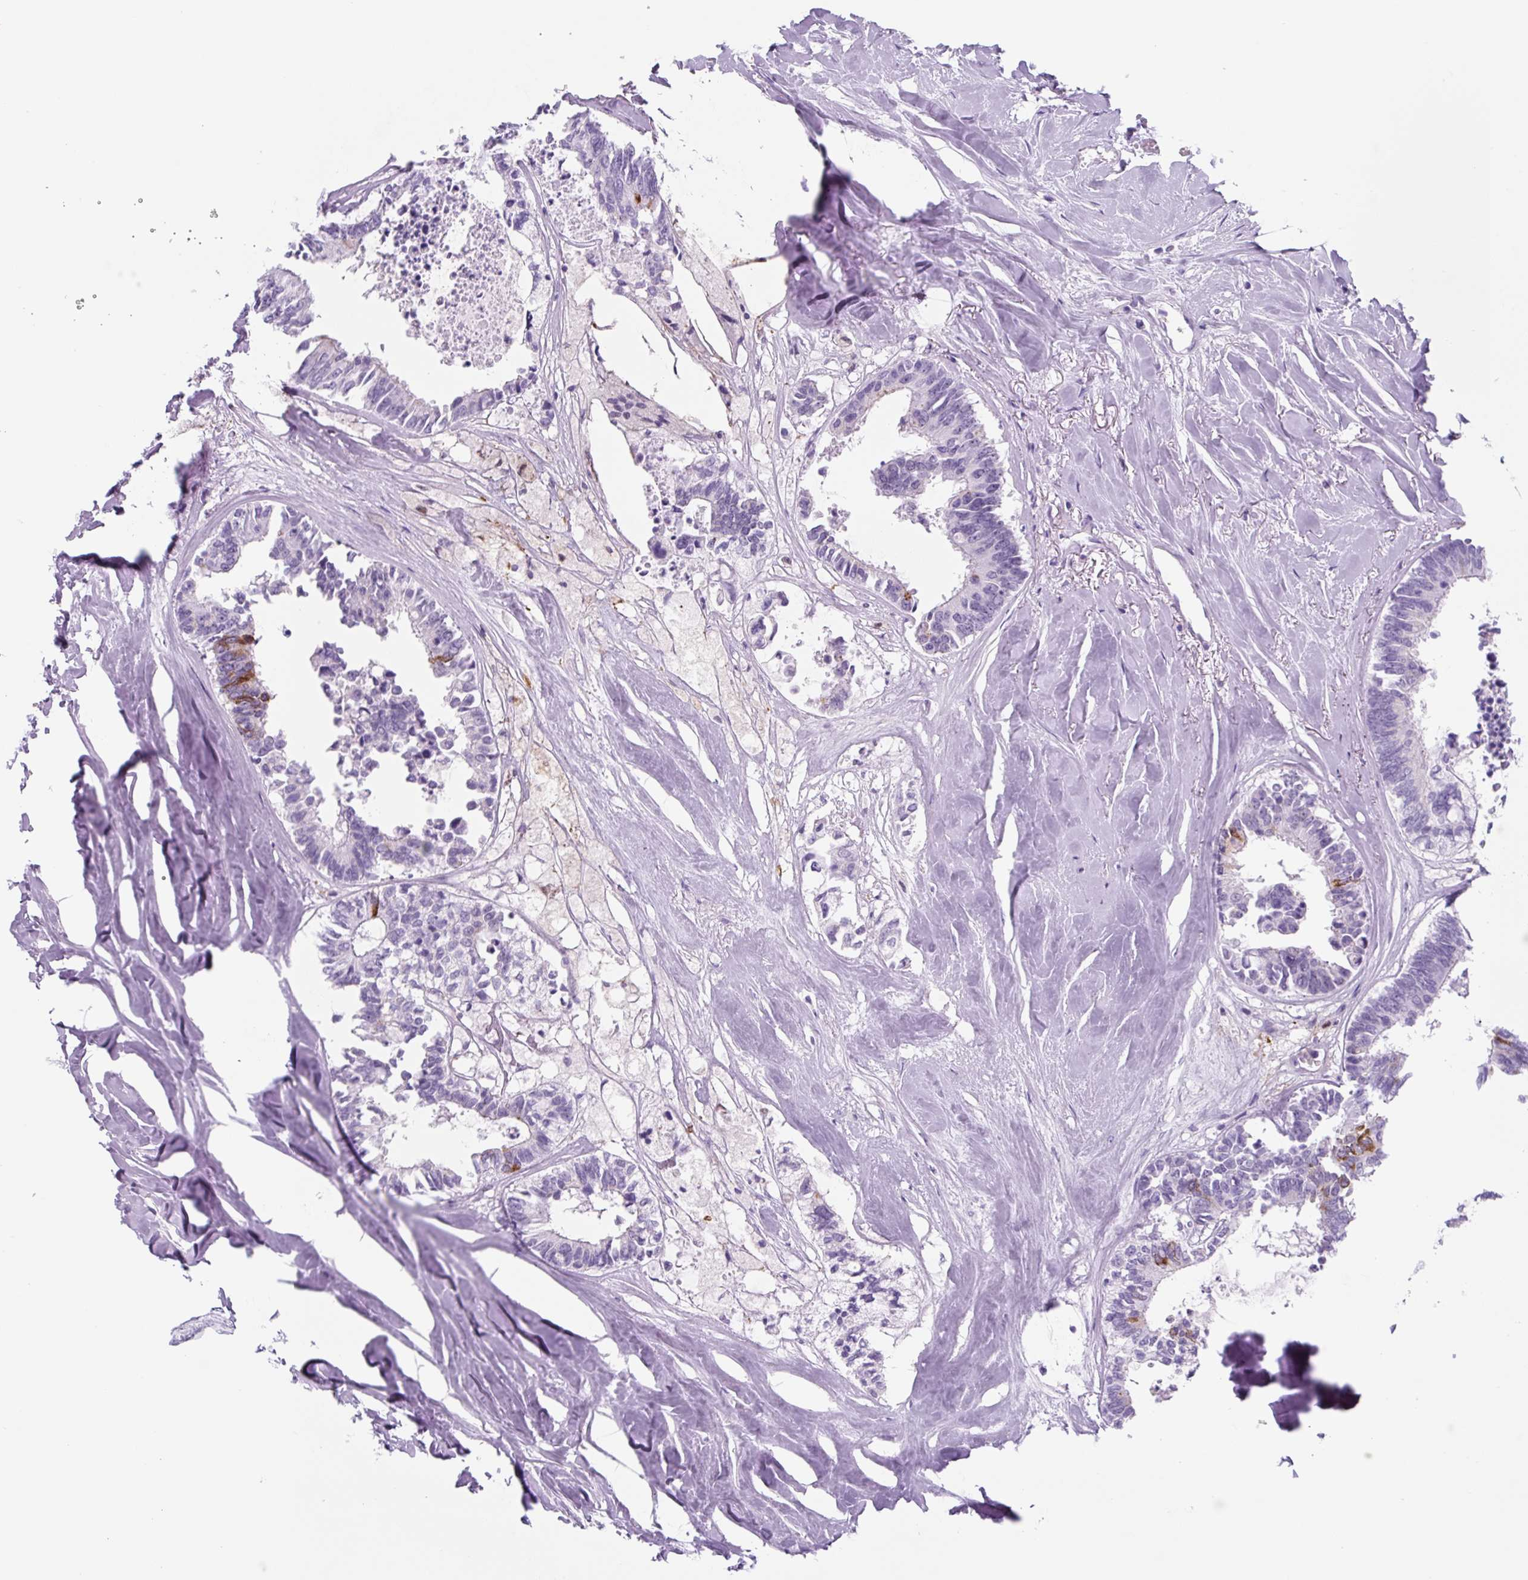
{"staining": {"intensity": "negative", "quantity": "none", "location": "none"}, "tissue": "colorectal cancer", "cell_type": "Tumor cells", "image_type": "cancer", "snomed": [{"axis": "morphology", "description": "Adenocarcinoma, NOS"}, {"axis": "topography", "description": "Colon"}, {"axis": "topography", "description": "Rectum"}], "caption": "Micrograph shows no significant protein expression in tumor cells of colorectal cancer (adenocarcinoma). (DAB immunohistochemistry with hematoxylin counter stain).", "gene": "TNFRSF8", "patient": {"sex": "male", "age": 57}}